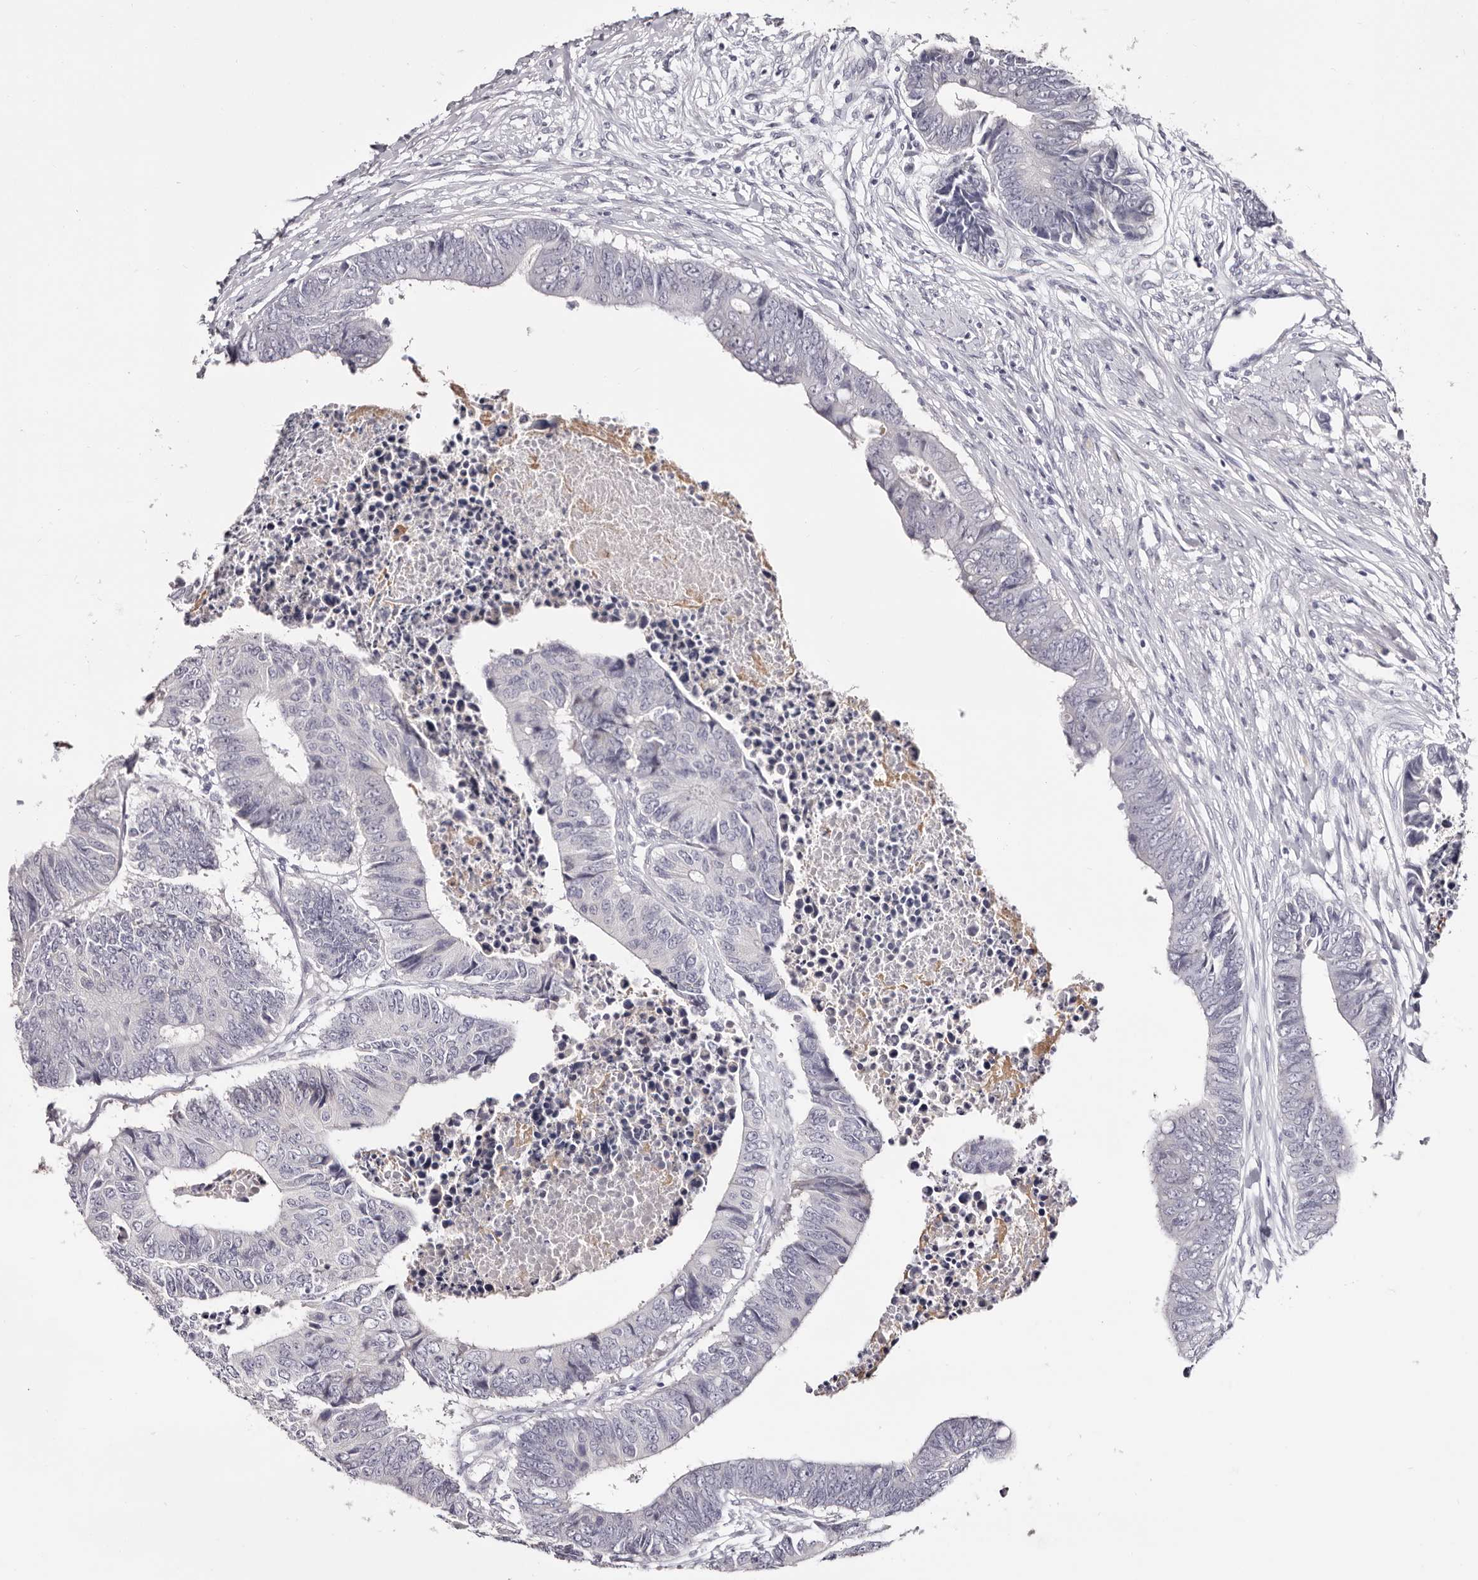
{"staining": {"intensity": "negative", "quantity": "none", "location": "none"}, "tissue": "colorectal cancer", "cell_type": "Tumor cells", "image_type": "cancer", "snomed": [{"axis": "morphology", "description": "Adenocarcinoma, NOS"}, {"axis": "topography", "description": "Rectum"}], "caption": "Colorectal cancer (adenocarcinoma) was stained to show a protein in brown. There is no significant staining in tumor cells.", "gene": "AKNAD1", "patient": {"sex": "male", "age": 84}}